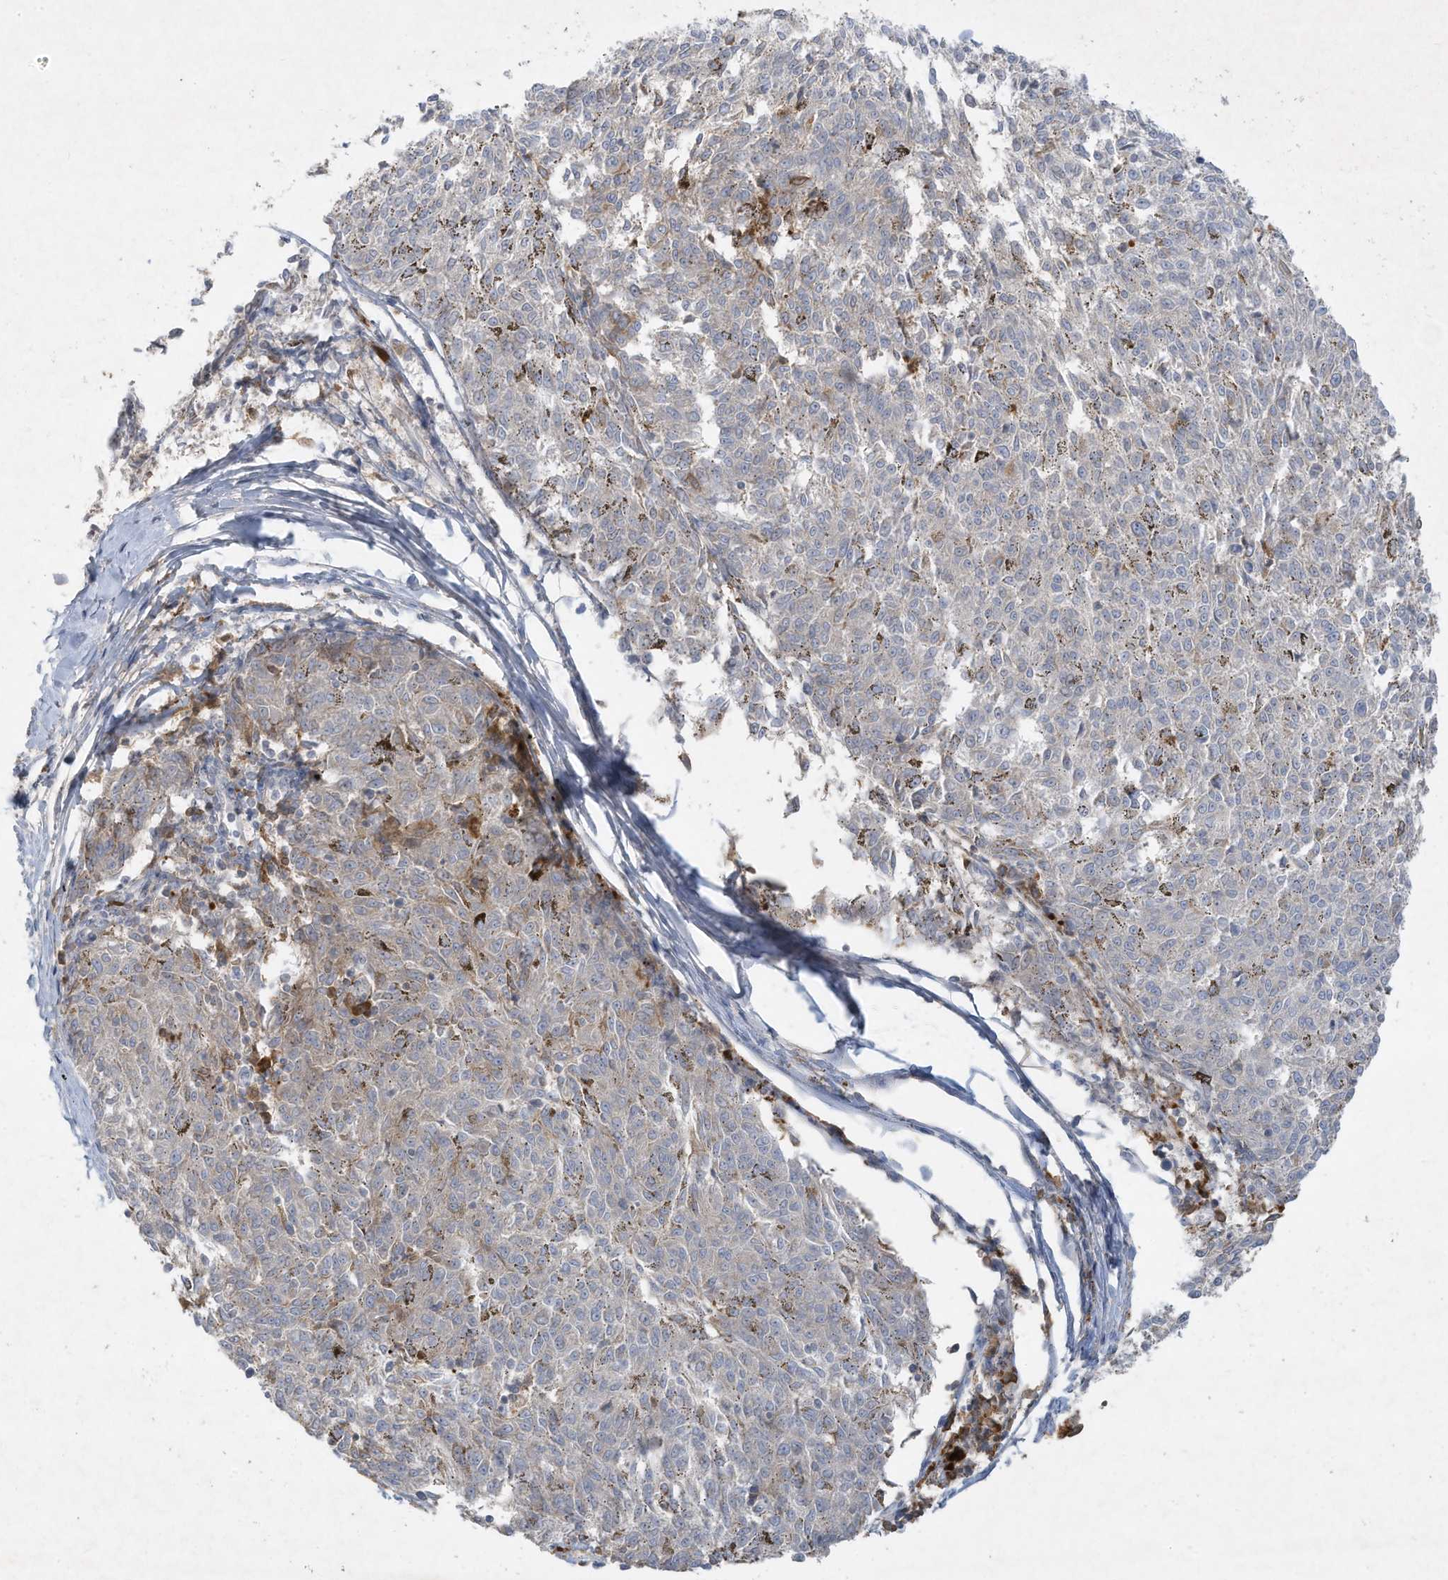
{"staining": {"intensity": "negative", "quantity": "none", "location": "none"}, "tissue": "melanoma", "cell_type": "Tumor cells", "image_type": "cancer", "snomed": [{"axis": "morphology", "description": "Malignant melanoma, NOS"}, {"axis": "topography", "description": "Skin"}], "caption": "Micrograph shows no protein staining in tumor cells of melanoma tissue.", "gene": "FETUB", "patient": {"sex": "female", "age": 72}}